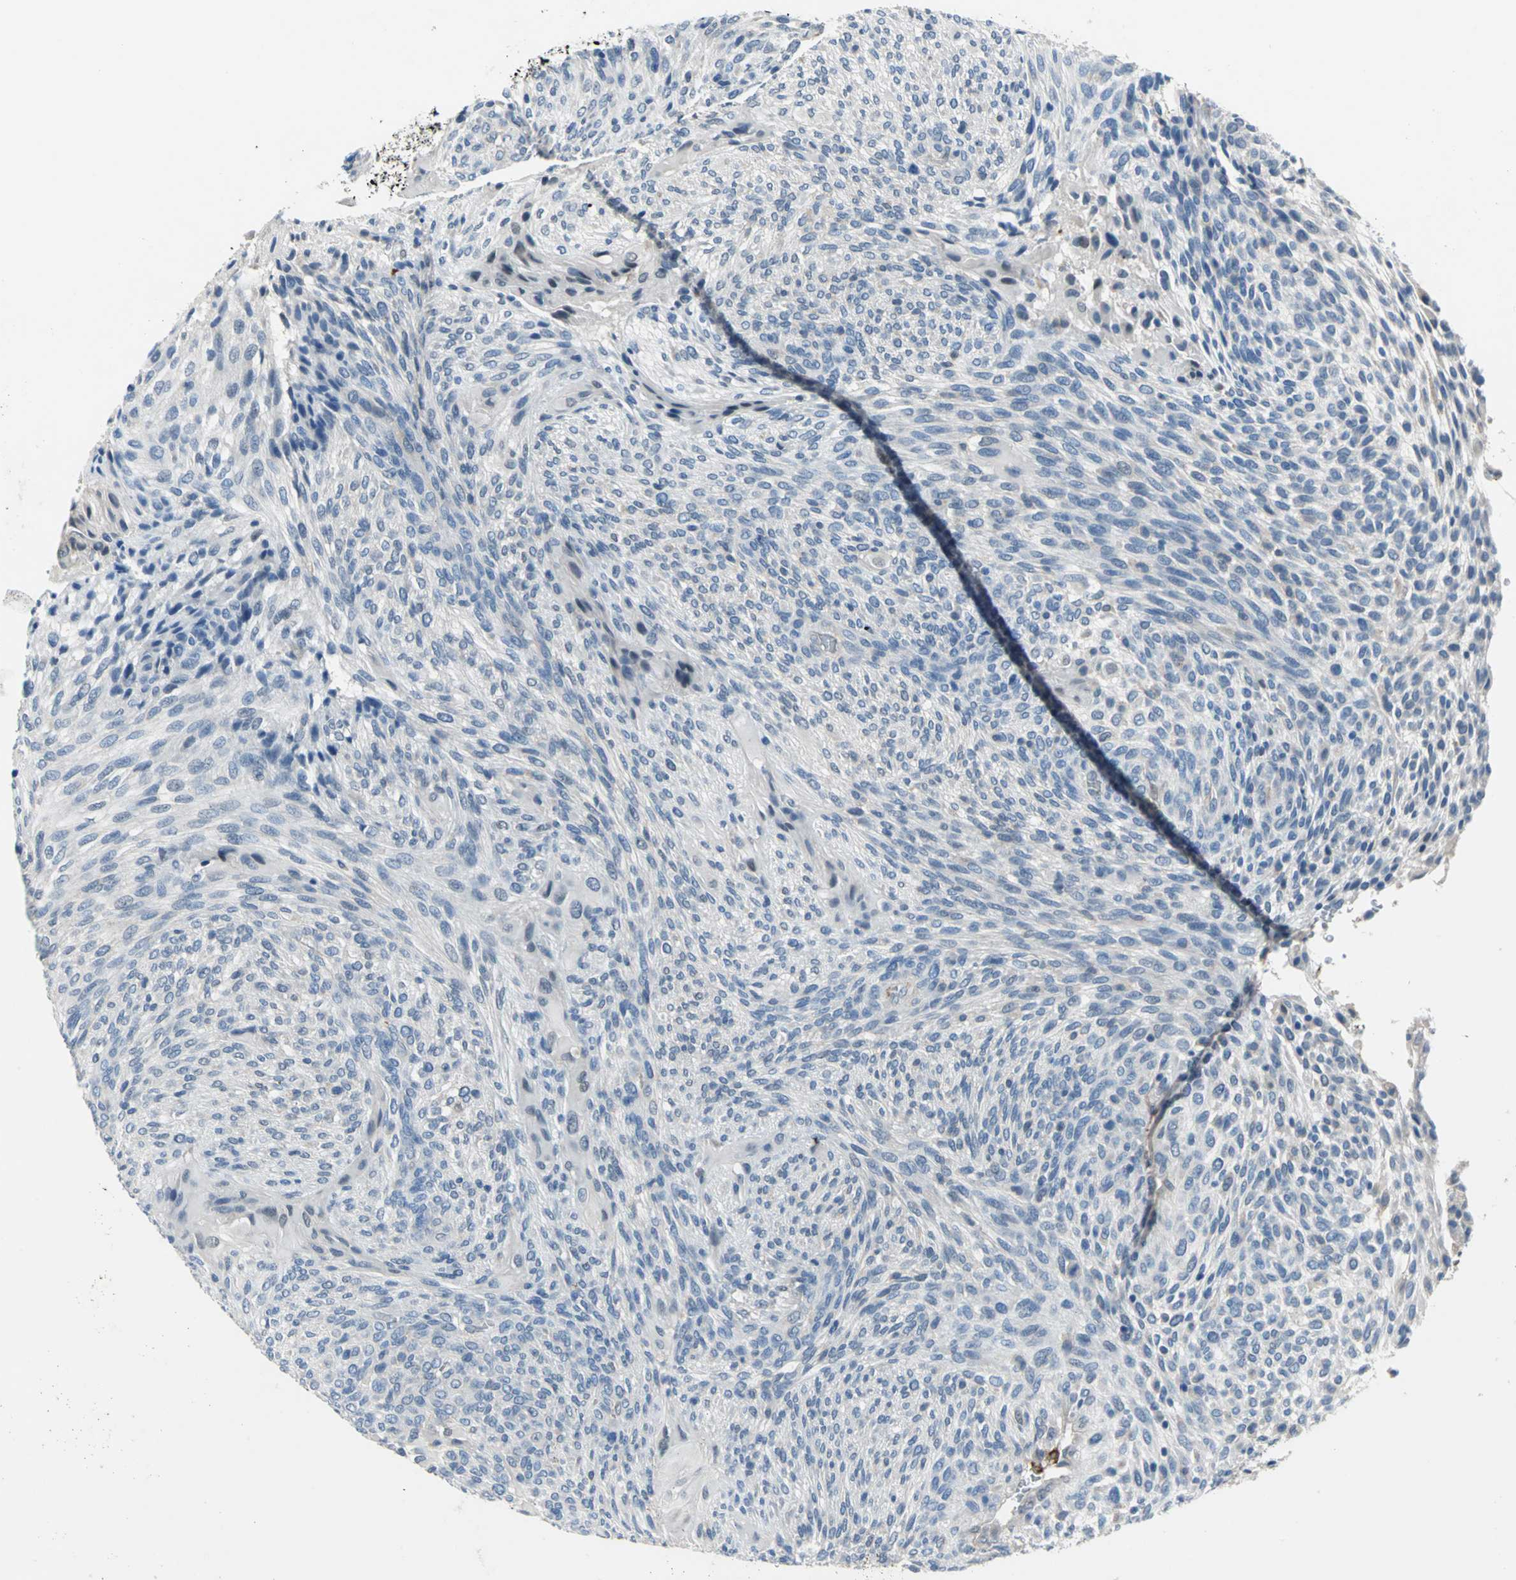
{"staining": {"intensity": "negative", "quantity": "none", "location": "none"}, "tissue": "glioma", "cell_type": "Tumor cells", "image_type": "cancer", "snomed": [{"axis": "morphology", "description": "Glioma, malignant, High grade"}, {"axis": "topography", "description": "Cerebral cortex"}], "caption": "The photomicrograph exhibits no significant expression in tumor cells of glioma.", "gene": "SELP", "patient": {"sex": "female", "age": 55}}